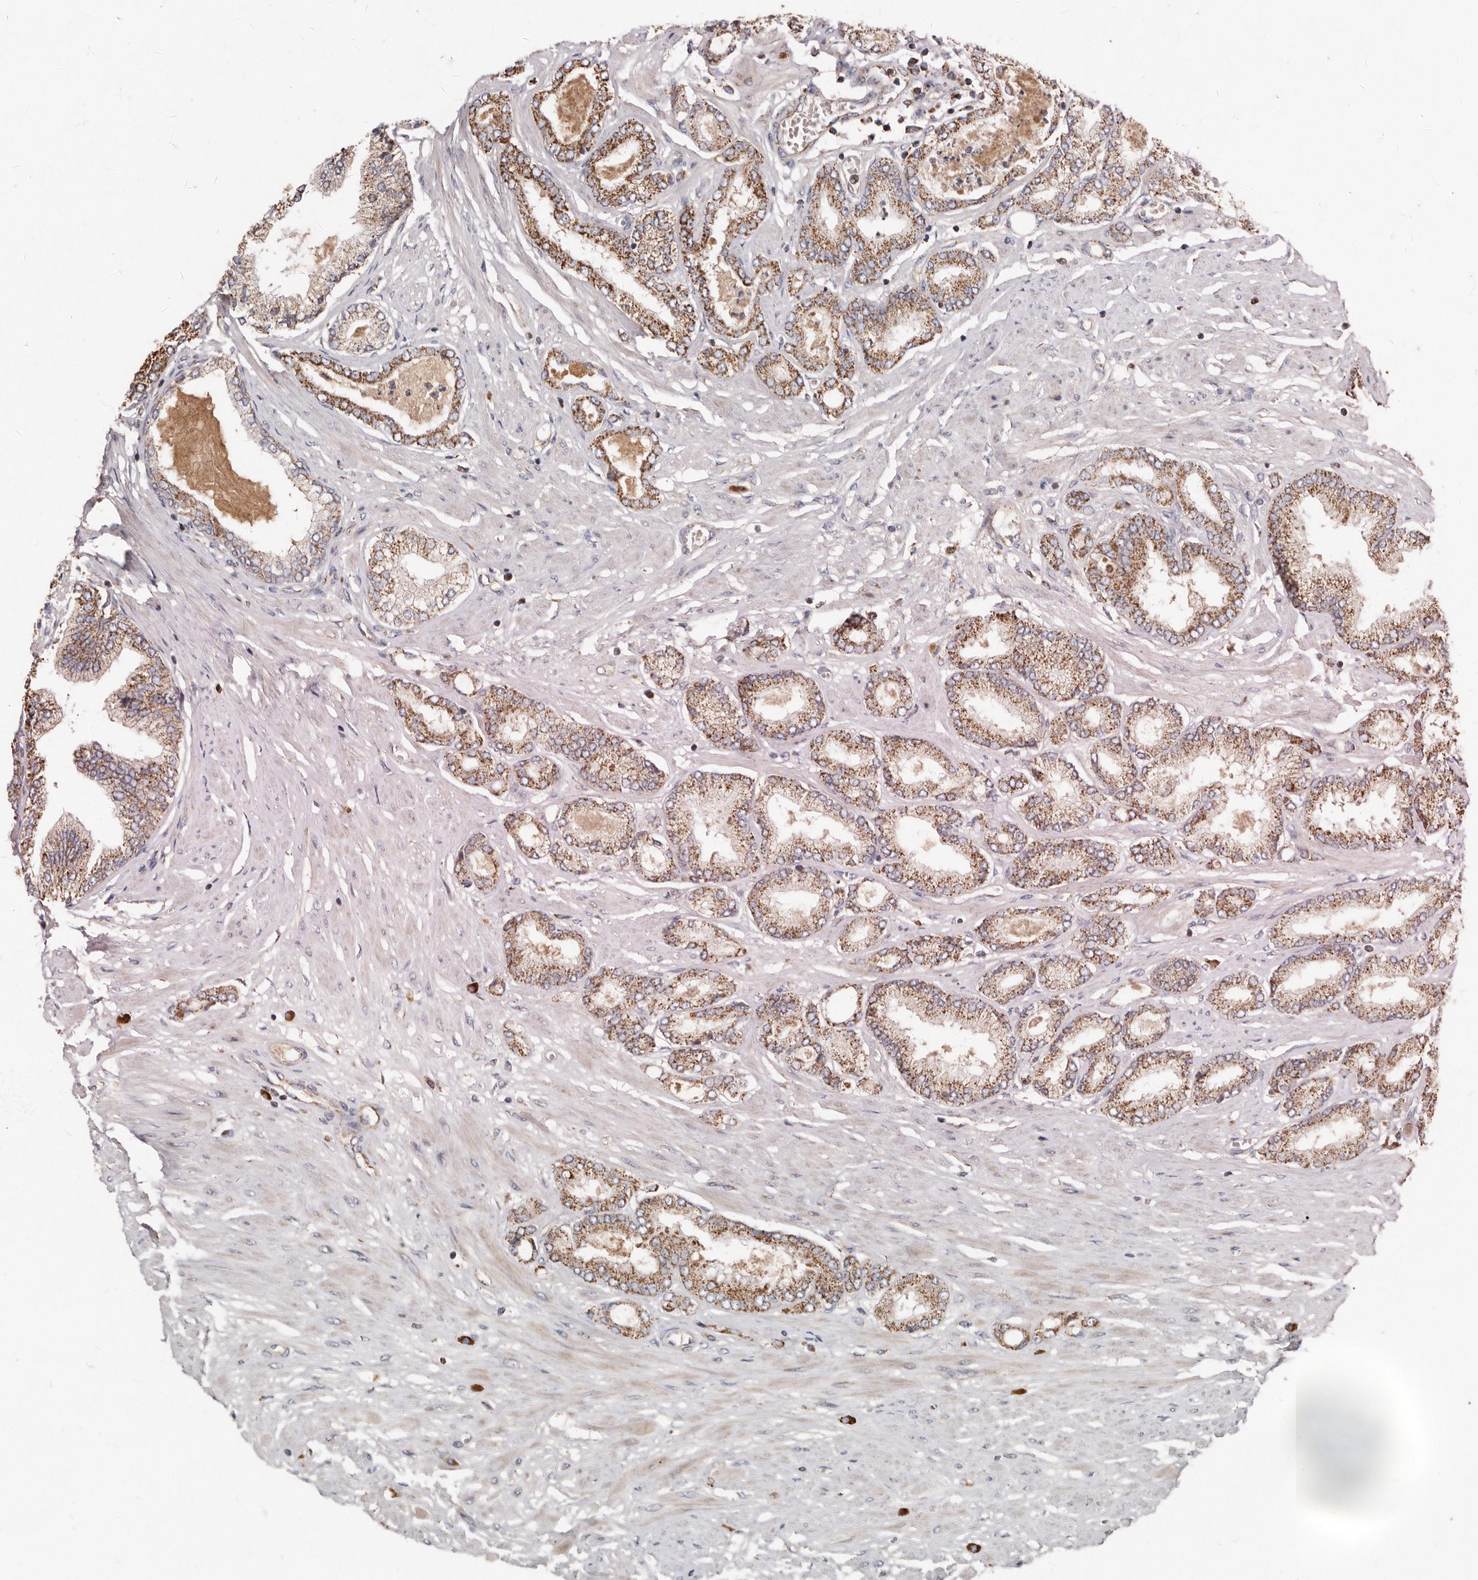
{"staining": {"intensity": "moderate", "quantity": ">75%", "location": "cytoplasmic/membranous"}, "tissue": "prostate cancer", "cell_type": "Tumor cells", "image_type": "cancer", "snomed": [{"axis": "morphology", "description": "Adenocarcinoma, Low grade"}, {"axis": "topography", "description": "Prostate"}], "caption": "Protein expression analysis of prostate adenocarcinoma (low-grade) exhibits moderate cytoplasmic/membranous positivity in approximately >75% of tumor cells. (Stains: DAB in brown, nuclei in blue, Microscopy: brightfield microscopy at high magnification).", "gene": "KIF26B", "patient": {"sex": "male", "age": 63}}